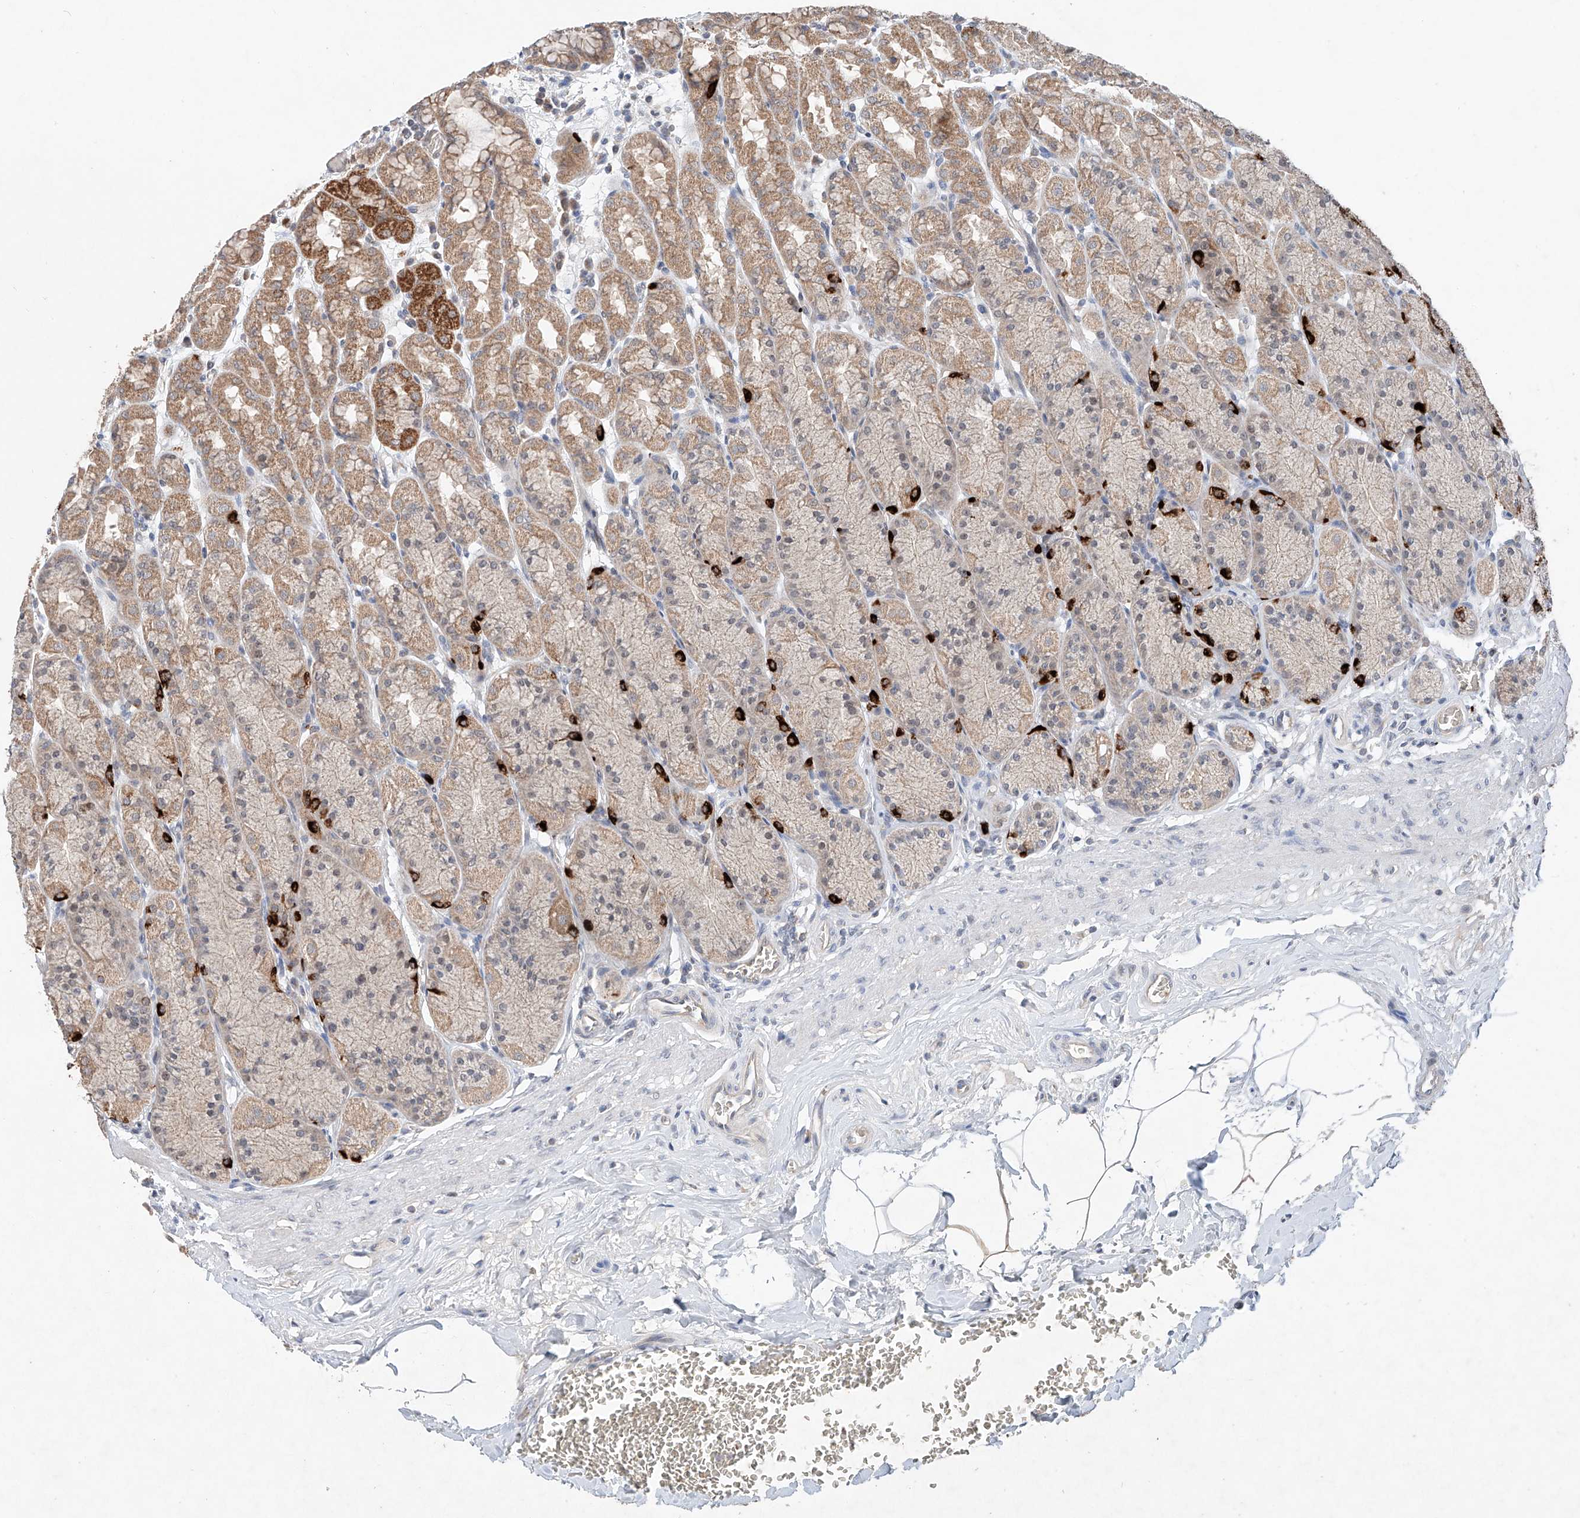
{"staining": {"intensity": "strong", "quantity": "<25%", "location": "cytoplasmic/membranous"}, "tissue": "stomach", "cell_type": "Glandular cells", "image_type": "normal", "snomed": [{"axis": "morphology", "description": "Normal tissue, NOS"}, {"axis": "topography", "description": "Stomach"}], "caption": "IHC of unremarkable stomach shows medium levels of strong cytoplasmic/membranous staining in approximately <25% of glandular cells. Nuclei are stained in blue.", "gene": "FASTK", "patient": {"sex": "male", "age": 42}}